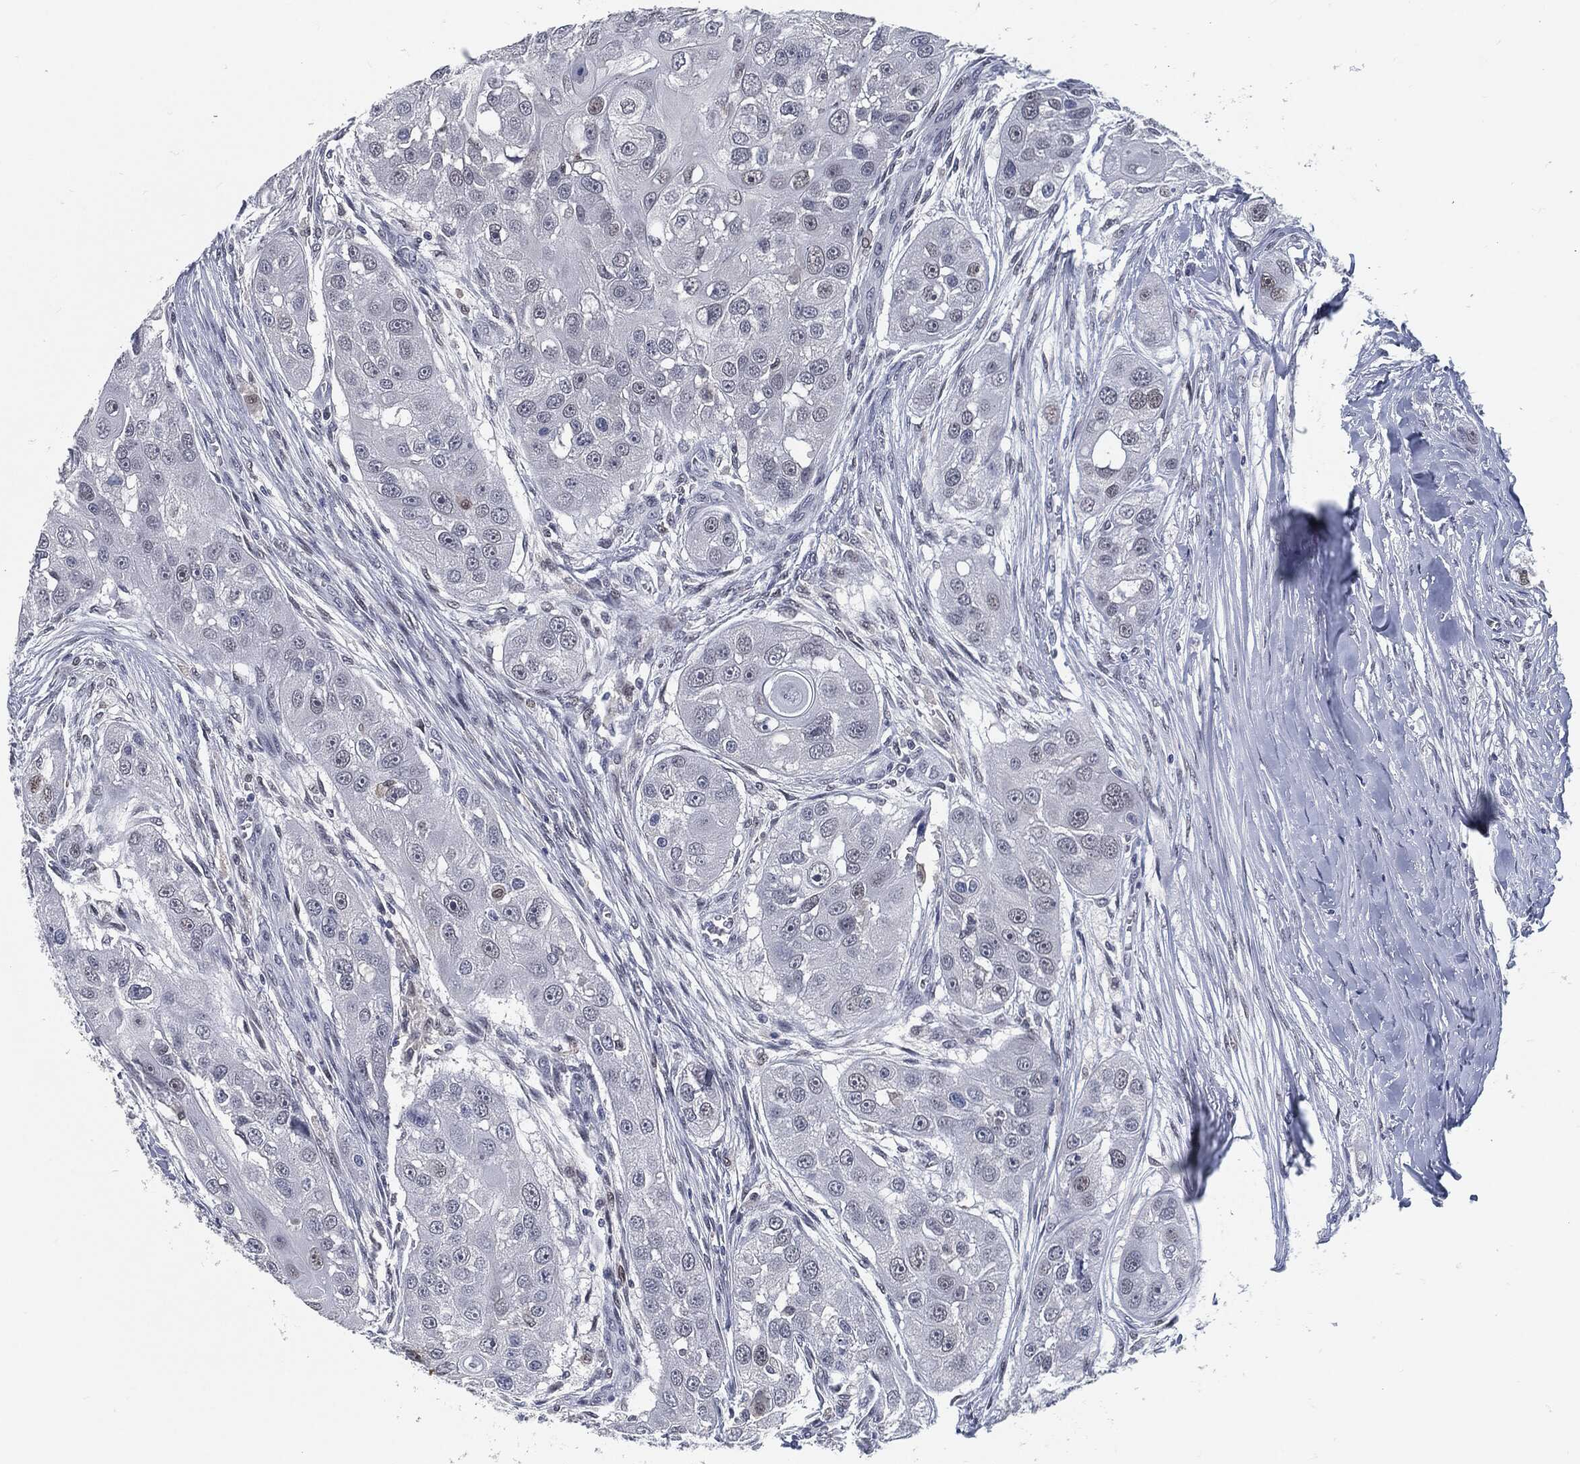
{"staining": {"intensity": "negative", "quantity": "none", "location": "none"}, "tissue": "head and neck cancer", "cell_type": "Tumor cells", "image_type": "cancer", "snomed": [{"axis": "morphology", "description": "Normal tissue, NOS"}, {"axis": "morphology", "description": "Squamous cell carcinoma, NOS"}, {"axis": "topography", "description": "Skeletal muscle"}, {"axis": "topography", "description": "Head-Neck"}], "caption": "Immunohistochemistry micrograph of human head and neck cancer stained for a protein (brown), which demonstrates no positivity in tumor cells.", "gene": "PROM1", "patient": {"sex": "male", "age": 51}}